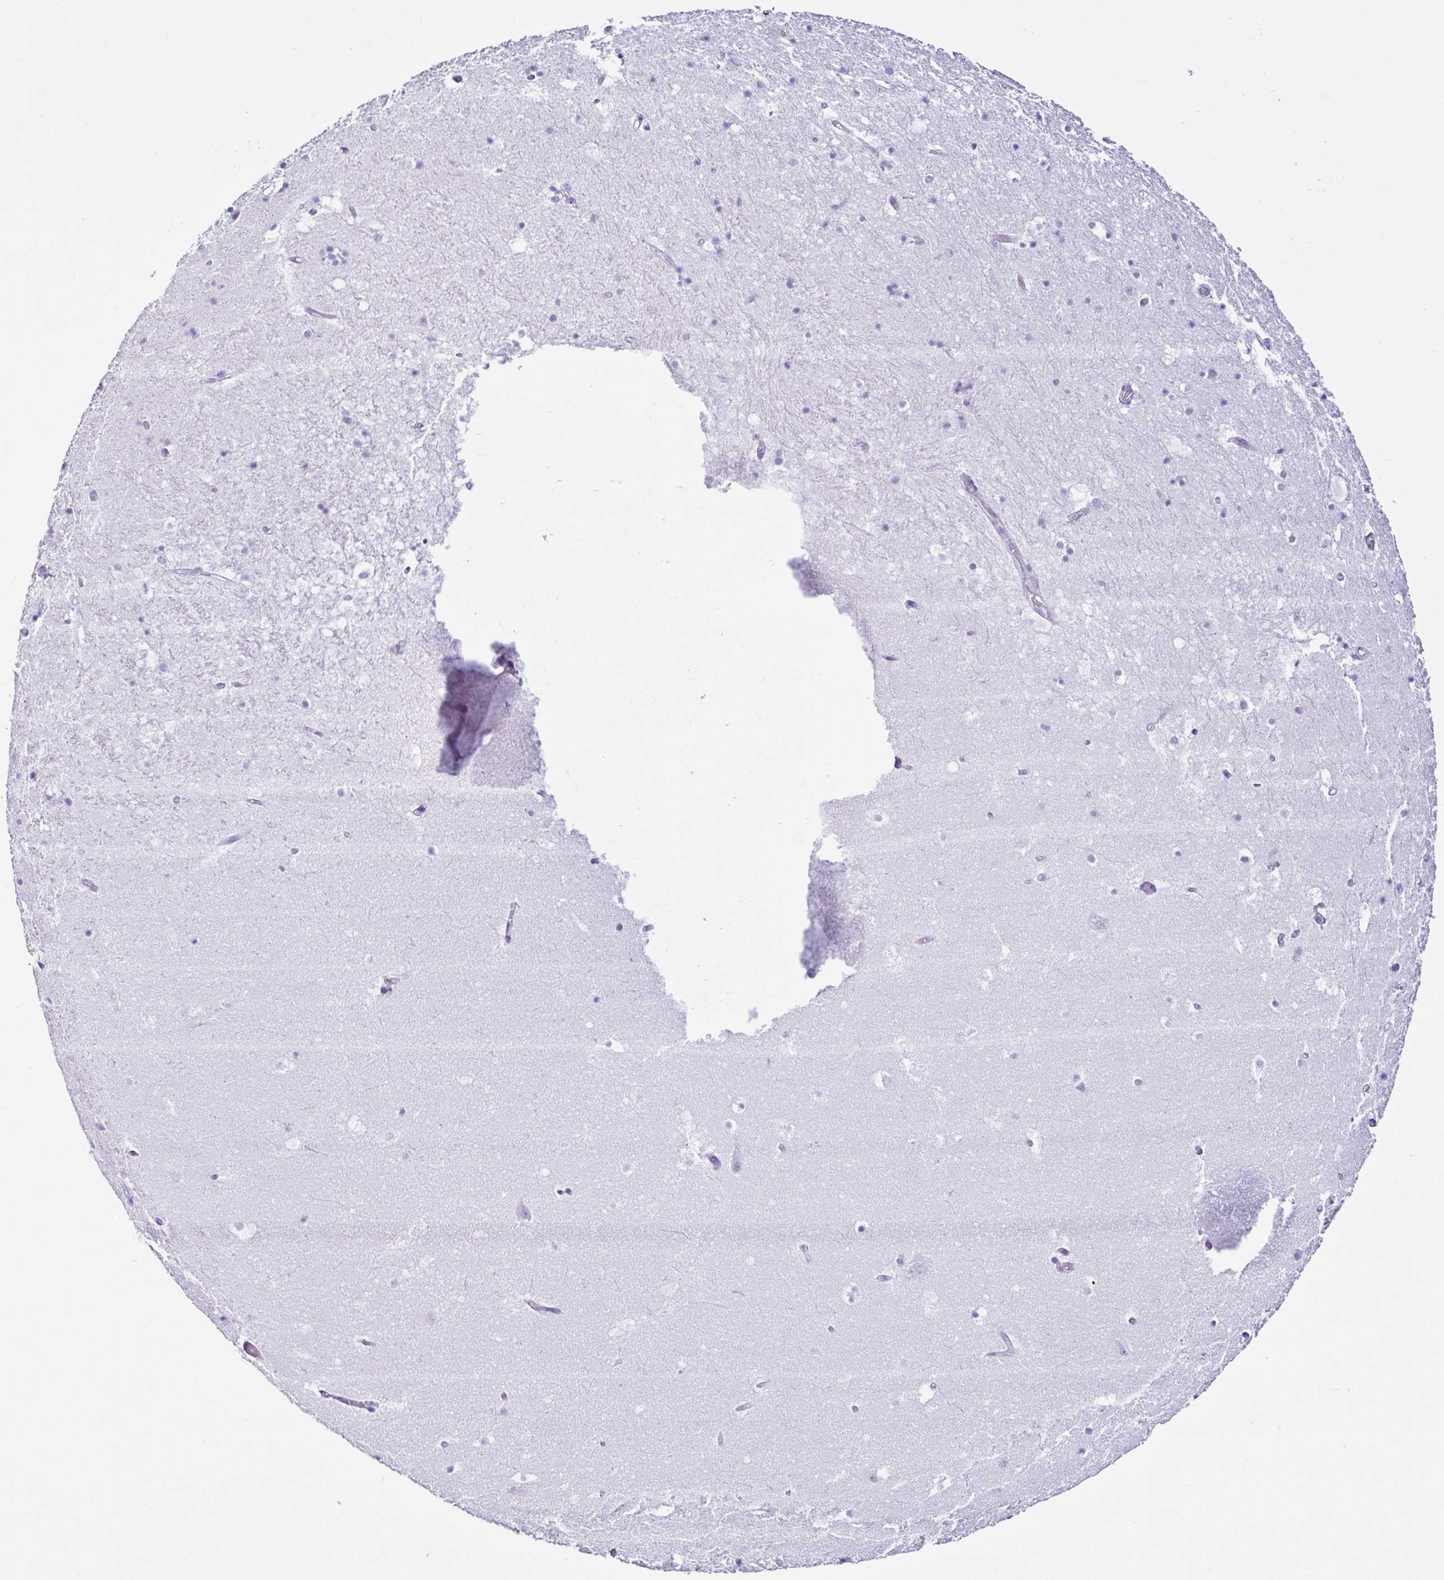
{"staining": {"intensity": "negative", "quantity": "none", "location": "none"}, "tissue": "hippocampus", "cell_type": "Glial cells", "image_type": "normal", "snomed": [{"axis": "morphology", "description": "Normal tissue, NOS"}, {"axis": "topography", "description": "Hippocampus"}], "caption": "An IHC image of normal hippocampus is shown. There is no staining in glial cells of hippocampus. (Brightfield microscopy of DAB immunohistochemistry at high magnification).", "gene": "PIGF", "patient": {"sex": "female", "age": 52}}